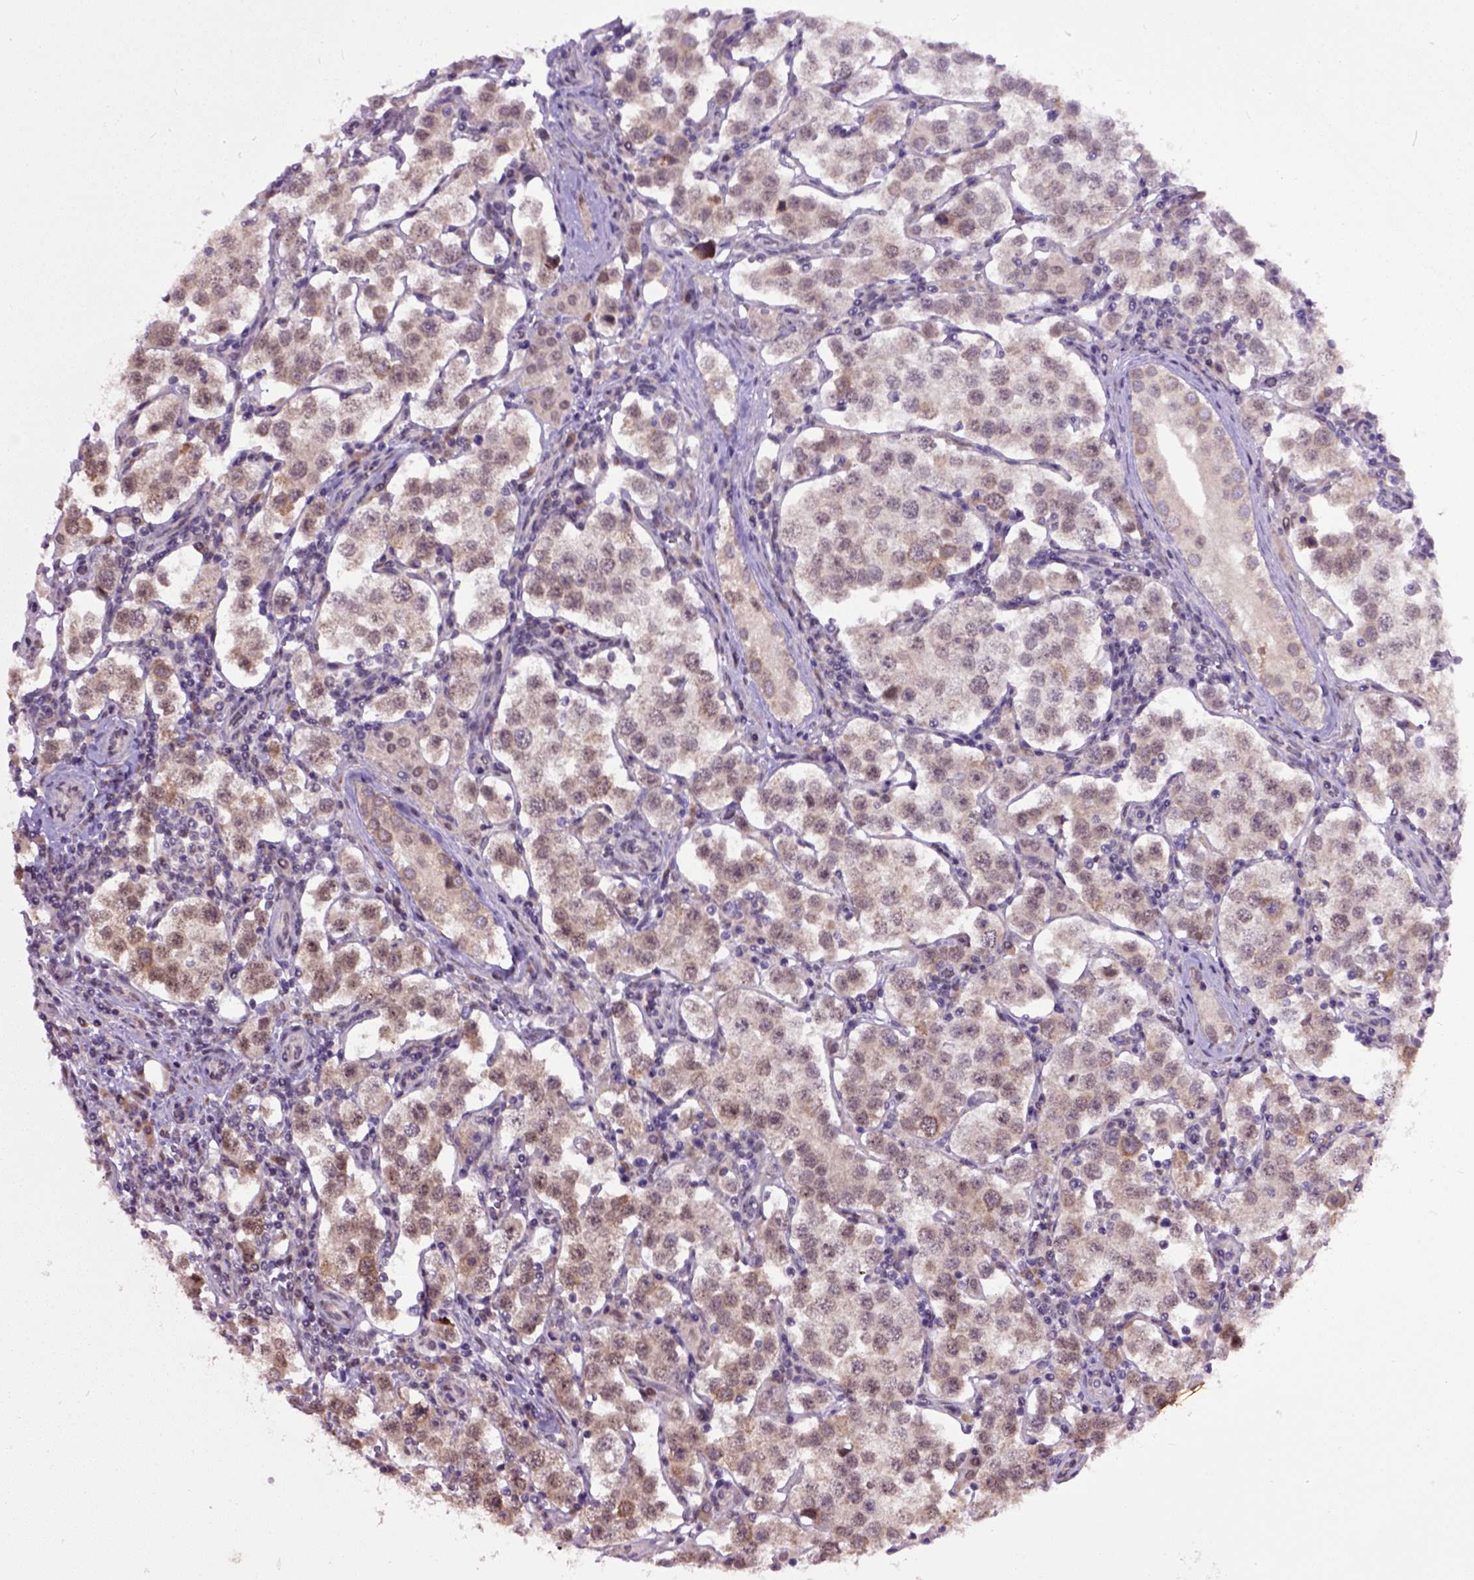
{"staining": {"intensity": "moderate", "quantity": "<25%", "location": "cytoplasmic/membranous"}, "tissue": "testis cancer", "cell_type": "Tumor cells", "image_type": "cancer", "snomed": [{"axis": "morphology", "description": "Seminoma, NOS"}, {"axis": "topography", "description": "Testis"}], "caption": "Immunohistochemical staining of testis cancer reveals low levels of moderate cytoplasmic/membranous protein positivity in approximately <25% of tumor cells. Using DAB (brown) and hematoxylin (blue) stains, captured at high magnification using brightfield microscopy.", "gene": "RAB43", "patient": {"sex": "male", "age": 37}}